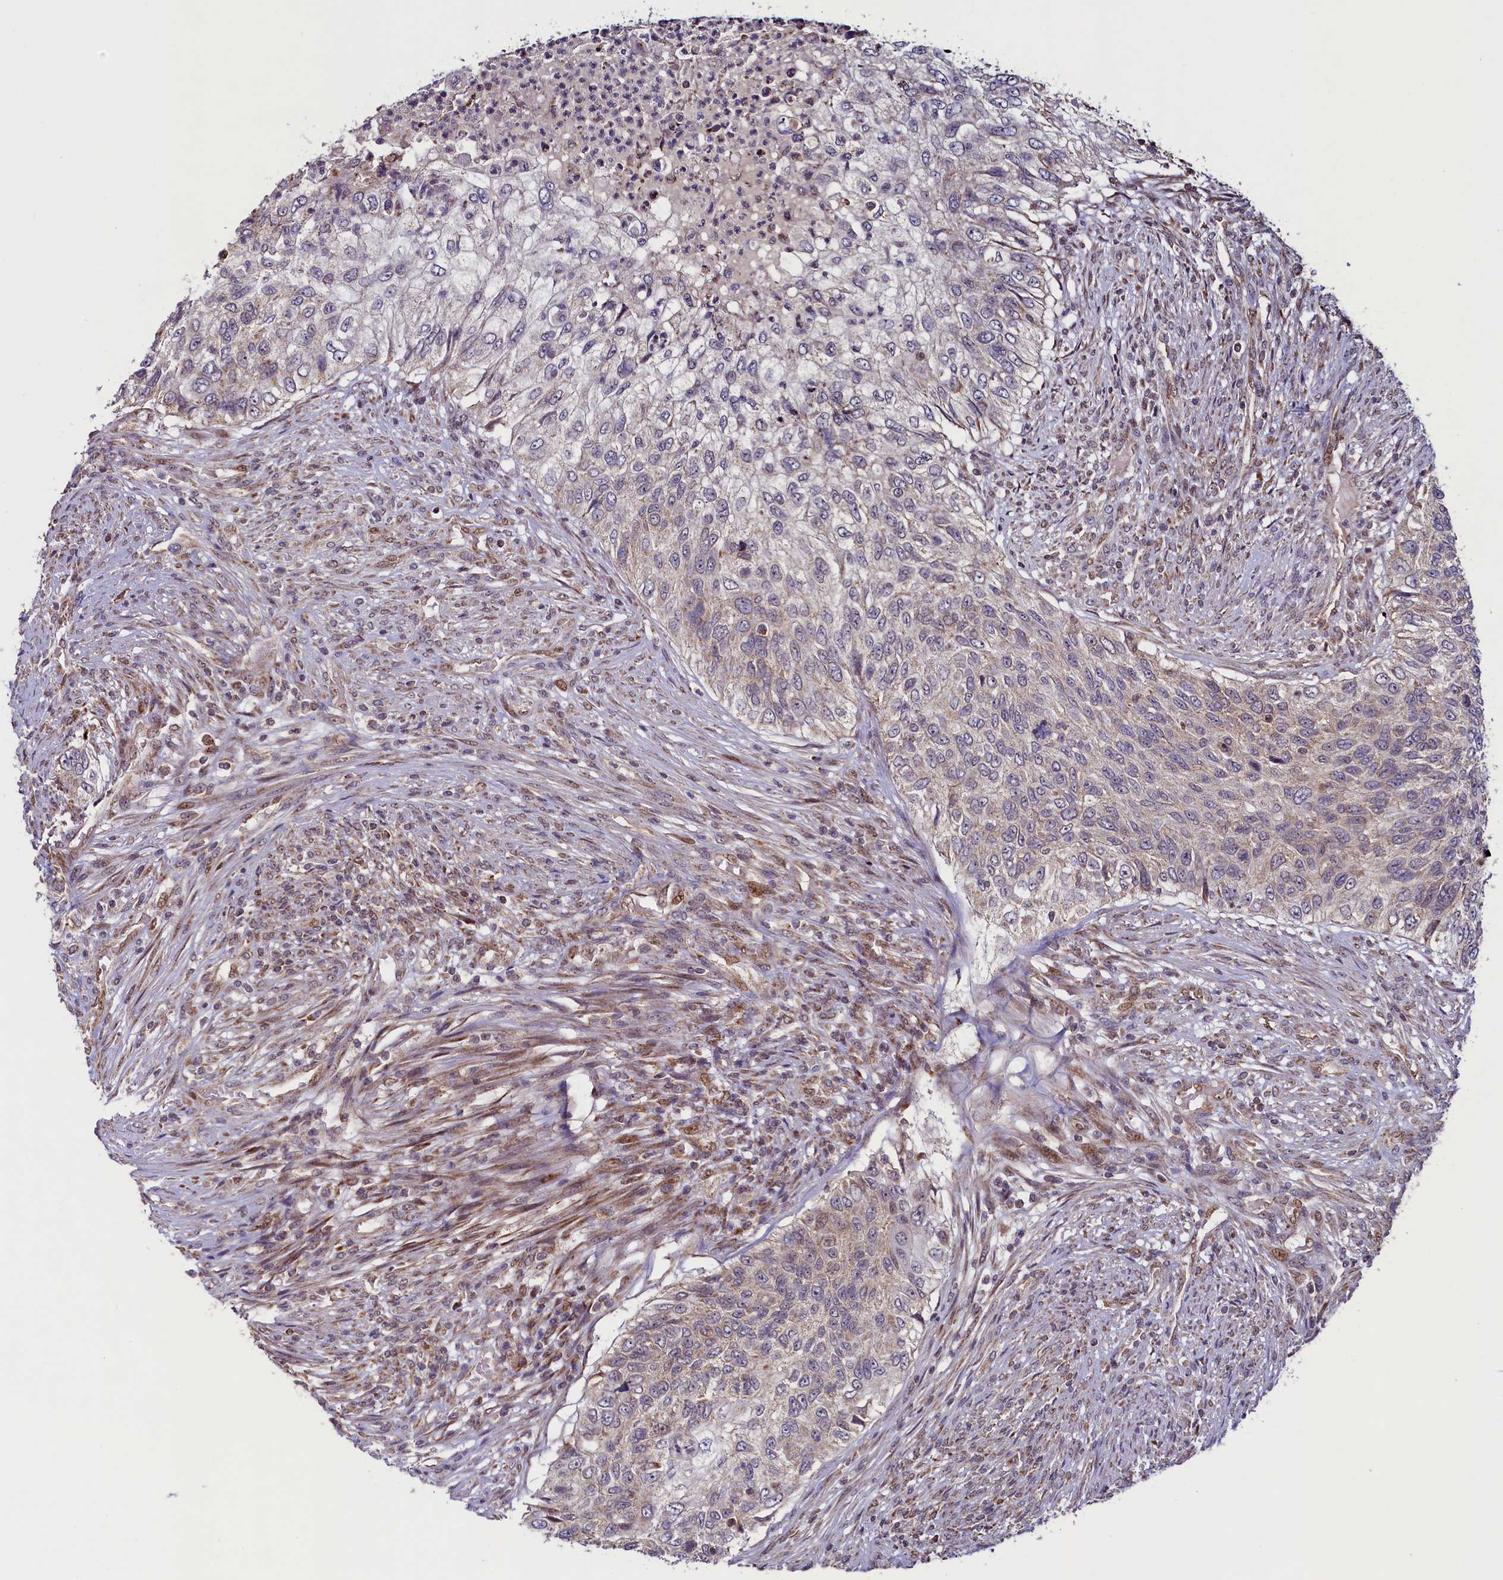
{"staining": {"intensity": "weak", "quantity": "<25%", "location": "cytoplasmic/membranous"}, "tissue": "urothelial cancer", "cell_type": "Tumor cells", "image_type": "cancer", "snomed": [{"axis": "morphology", "description": "Urothelial carcinoma, High grade"}, {"axis": "topography", "description": "Urinary bladder"}], "caption": "This is an immunohistochemistry (IHC) micrograph of human urothelial cancer. There is no positivity in tumor cells.", "gene": "ZNF577", "patient": {"sex": "female", "age": 60}}